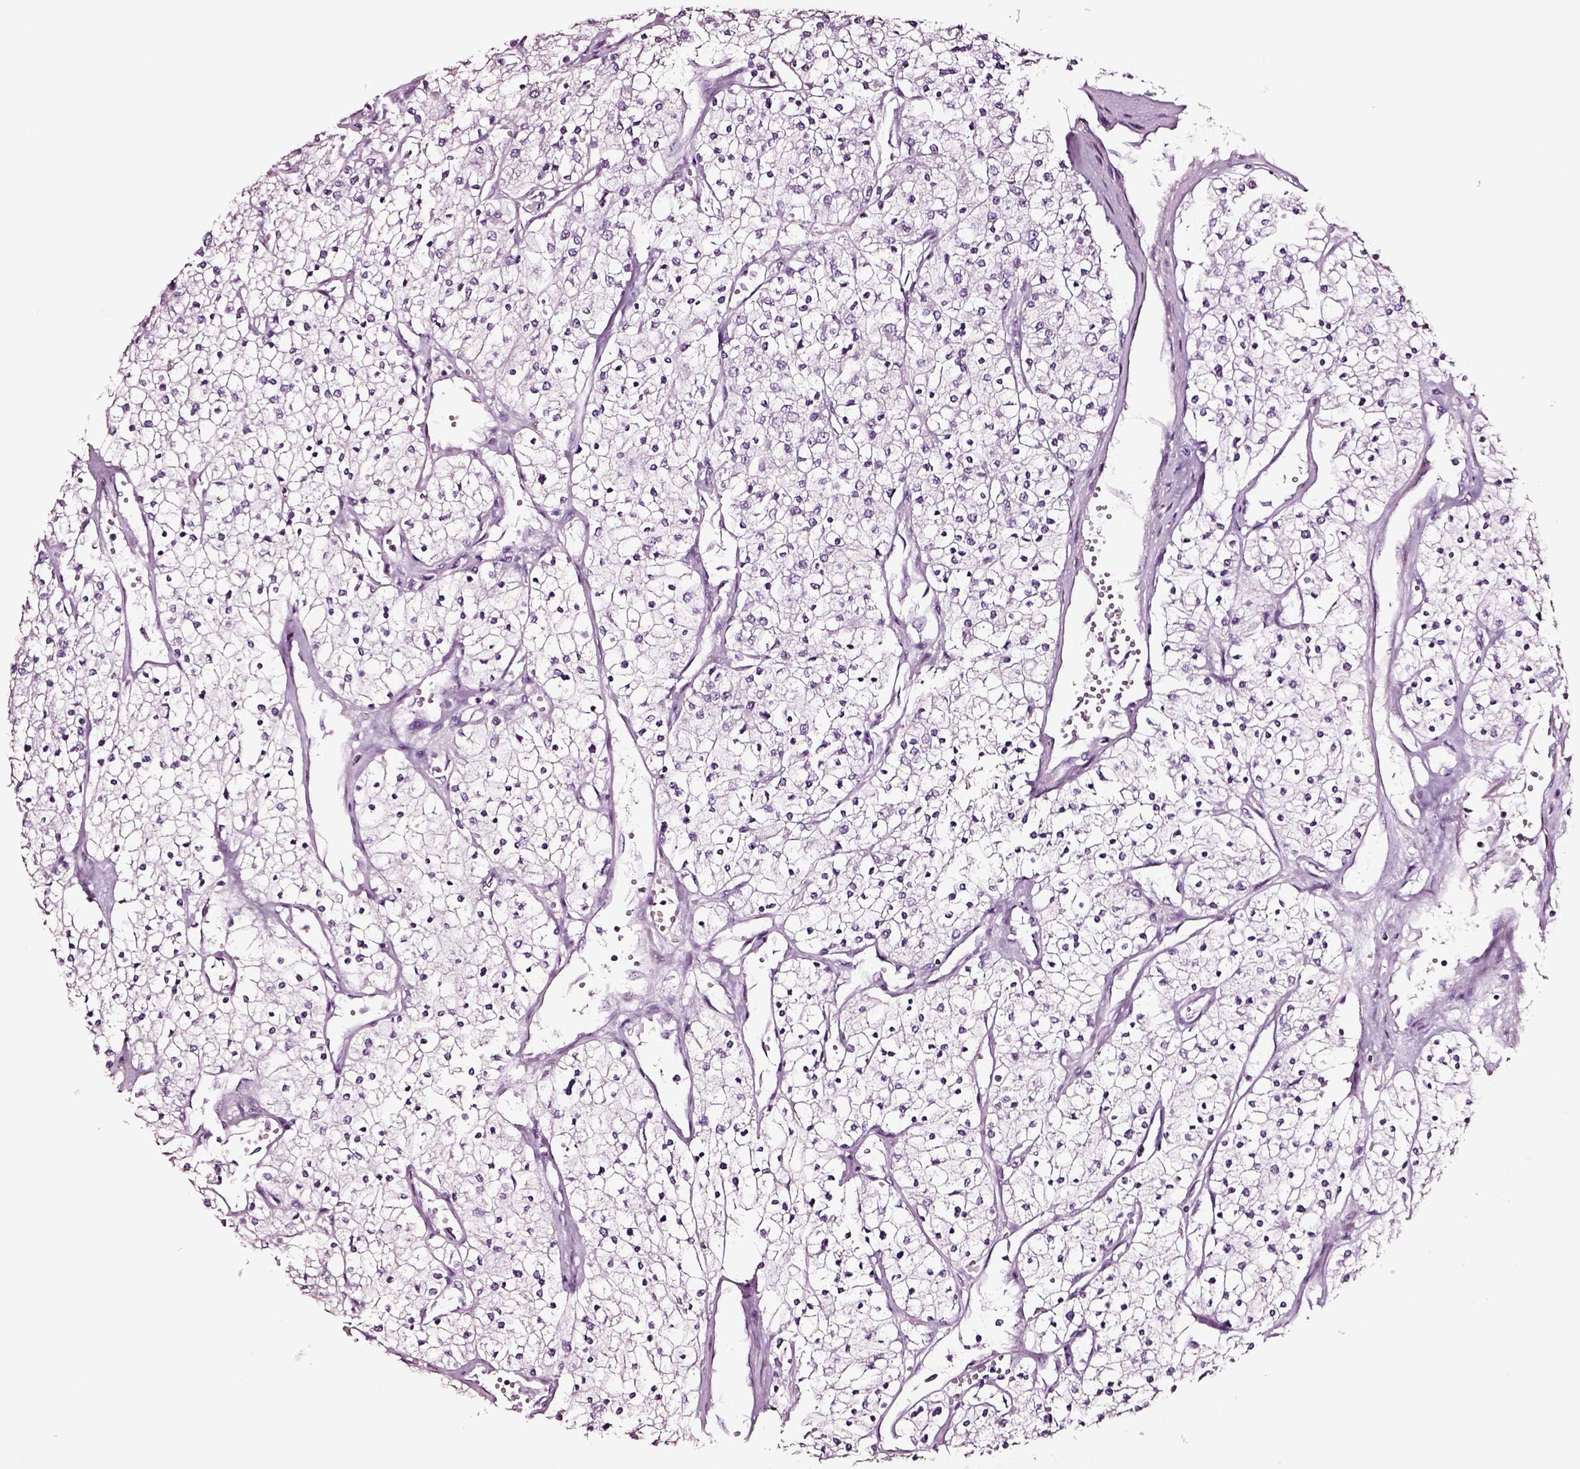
{"staining": {"intensity": "negative", "quantity": "none", "location": "none"}, "tissue": "renal cancer", "cell_type": "Tumor cells", "image_type": "cancer", "snomed": [{"axis": "morphology", "description": "Adenocarcinoma, NOS"}, {"axis": "topography", "description": "Kidney"}], "caption": "Adenocarcinoma (renal) stained for a protein using IHC displays no positivity tumor cells.", "gene": "SOX10", "patient": {"sex": "male", "age": 80}}